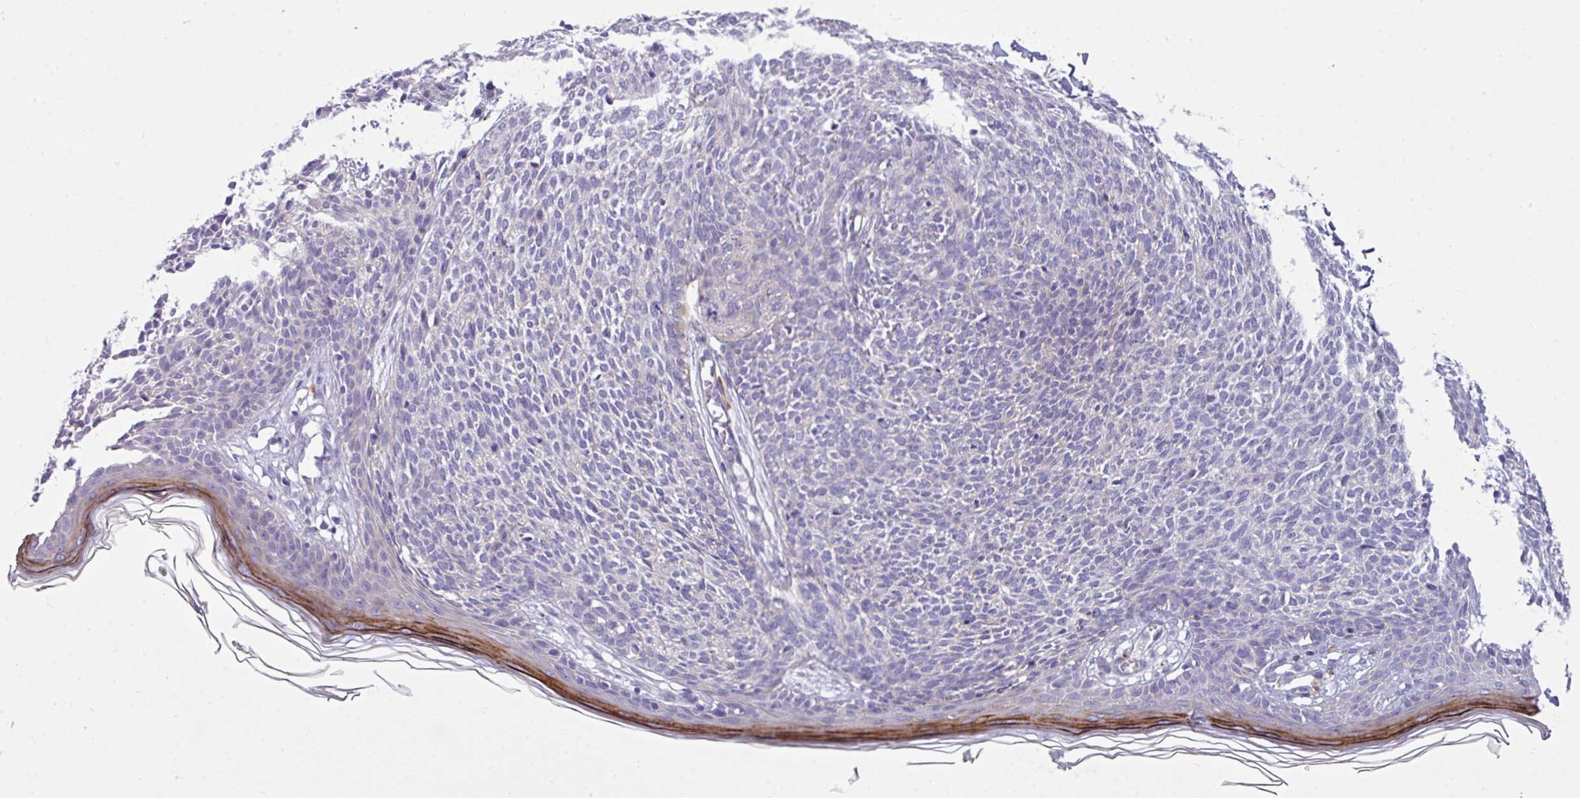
{"staining": {"intensity": "negative", "quantity": "none", "location": "none"}, "tissue": "skin cancer", "cell_type": "Tumor cells", "image_type": "cancer", "snomed": [{"axis": "morphology", "description": "Basal cell carcinoma"}, {"axis": "topography", "description": "Skin"}], "caption": "A micrograph of human skin basal cell carcinoma is negative for staining in tumor cells. (Stains: DAB immunohistochemistry (IHC) with hematoxylin counter stain, Microscopy: brightfield microscopy at high magnification).", "gene": "ABCC5", "patient": {"sex": "female", "age": 66}}